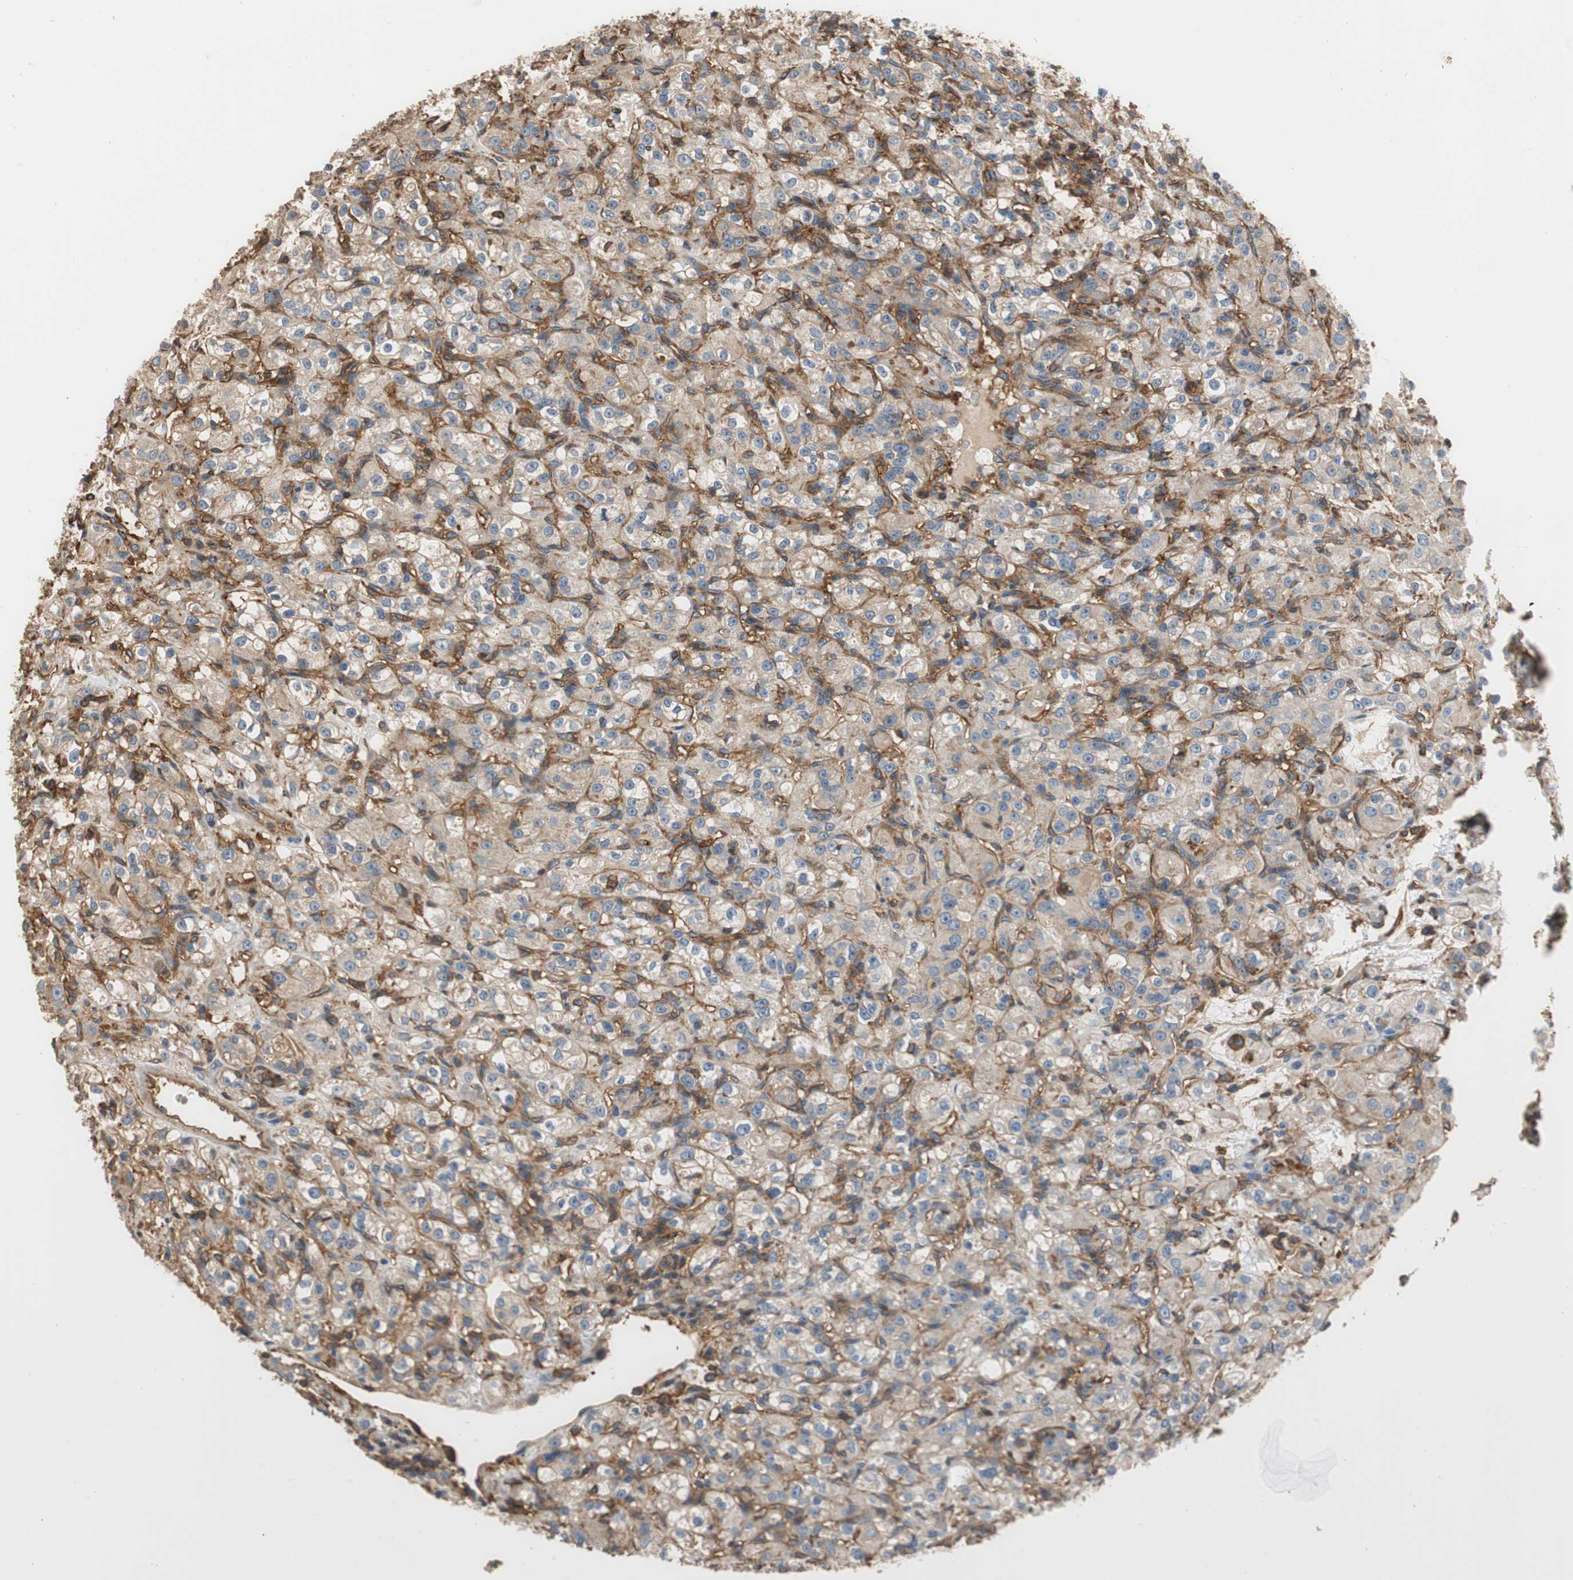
{"staining": {"intensity": "negative", "quantity": "none", "location": "none"}, "tissue": "renal cancer", "cell_type": "Tumor cells", "image_type": "cancer", "snomed": [{"axis": "morphology", "description": "Normal tissue, NOS"}, {"axis": "morphology", "description": "Adenocarcinoma, NOS"}, {"axis": "topography", "description": "Kidney"}], "caption": "Tumor cells are negative for protein expression in human renal cancer (adenocarcinoma).", "gene": "IL1RL1", "patient": {"sex": "male", "age": 61}}